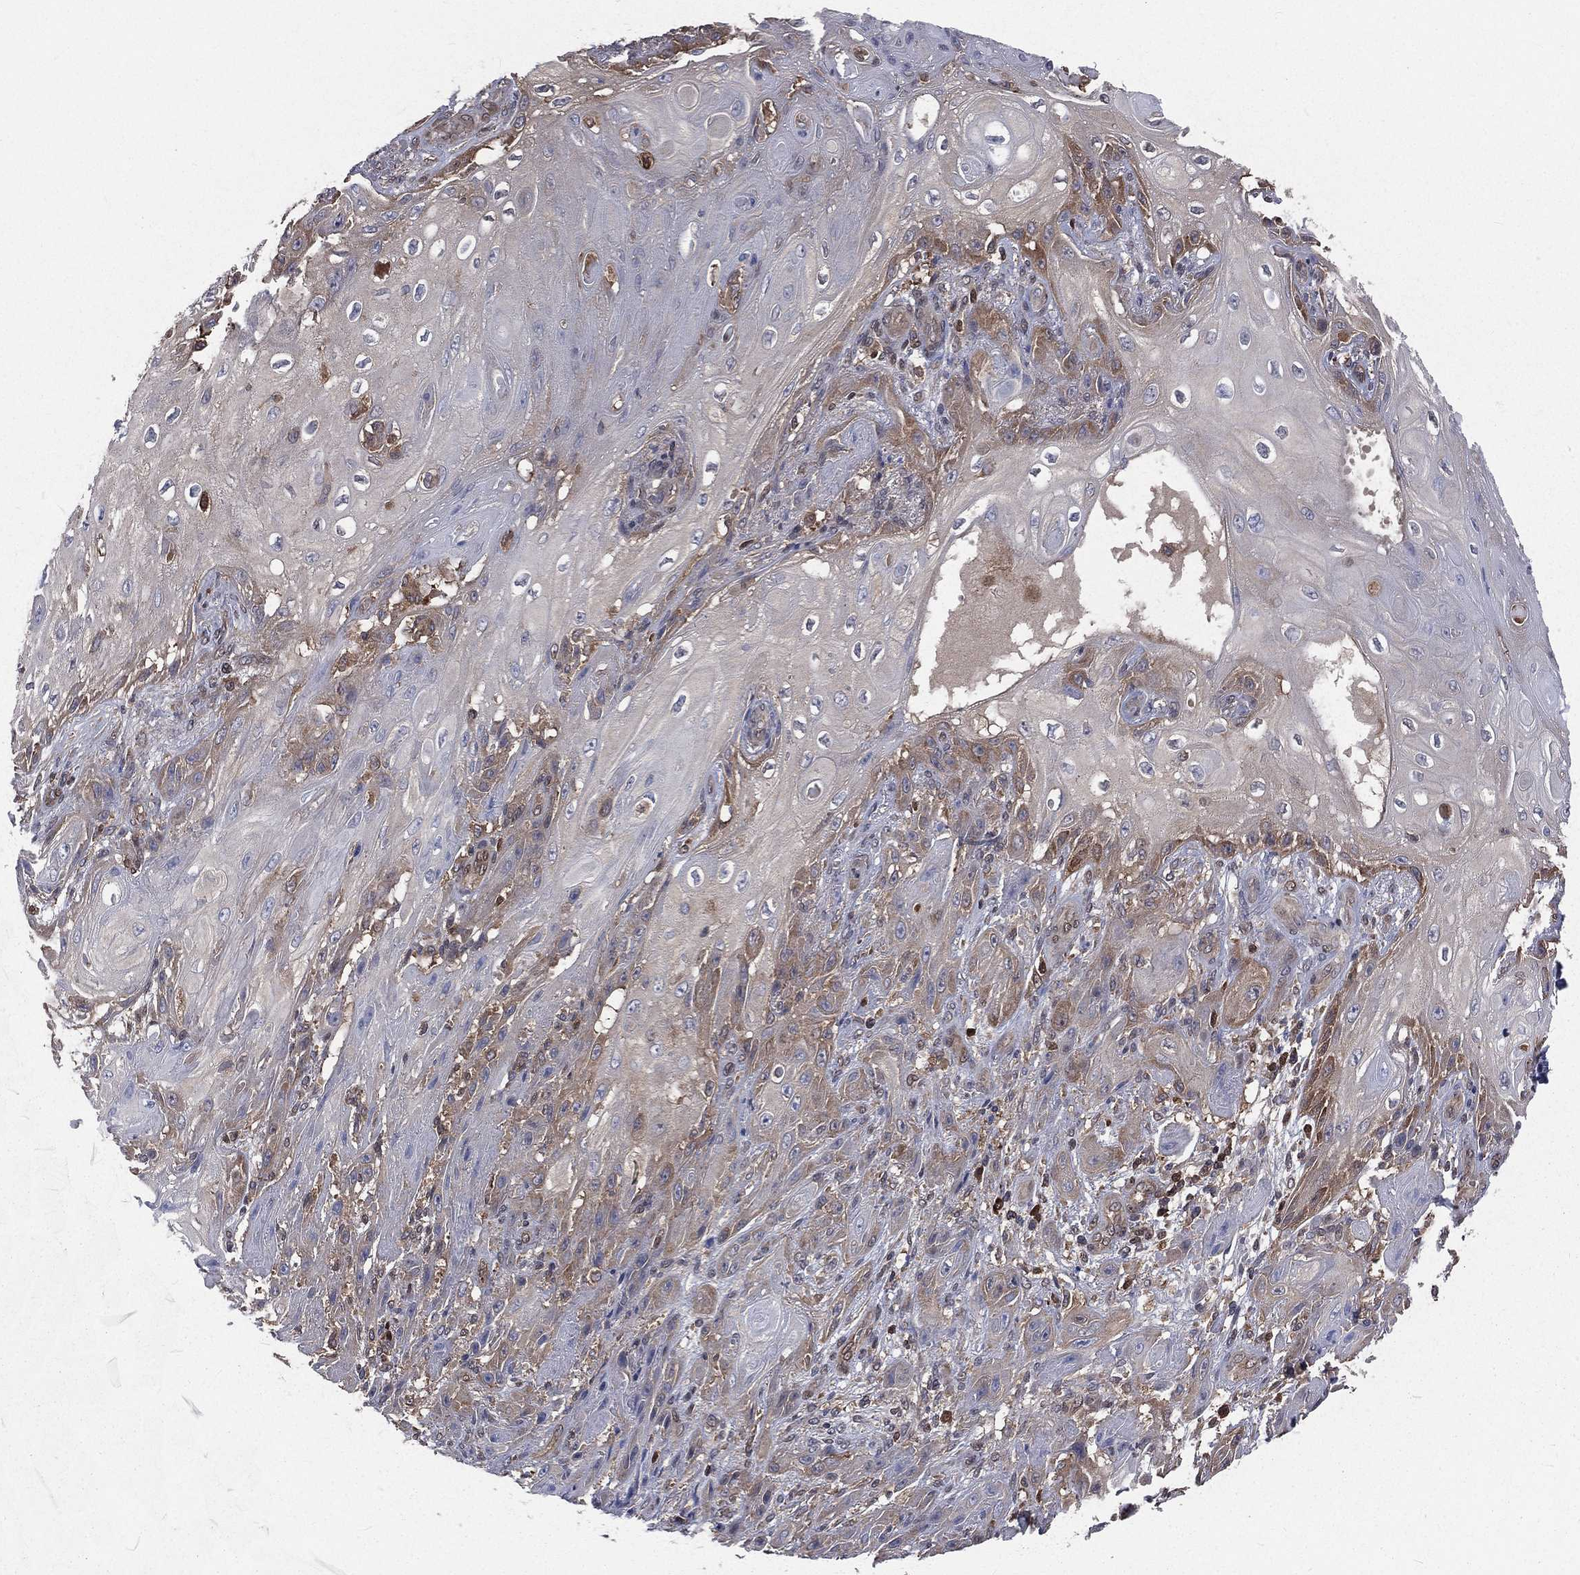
{"staining": {"intensity": "weak", "quantity": "25%-75%", "location": "cytoplasmic/membranous"}, "tissue": "skin cancer", "cell_type": "Tumor cells", "image_type": "cancer", "snomed": [{"axis": "morphology", "description": "Squamous cell carcinoma, NOS"}, {"axis": "topography", "description": "Skin"}], "caption": "Skin cancer stained for a protein (brown) exhibits weak cytoplasmic/membranous positive expression in approximately 25%-75% of tumor cells.", "gene": "TBC1D2", "patient": {"sex": "male", "age": 62}}